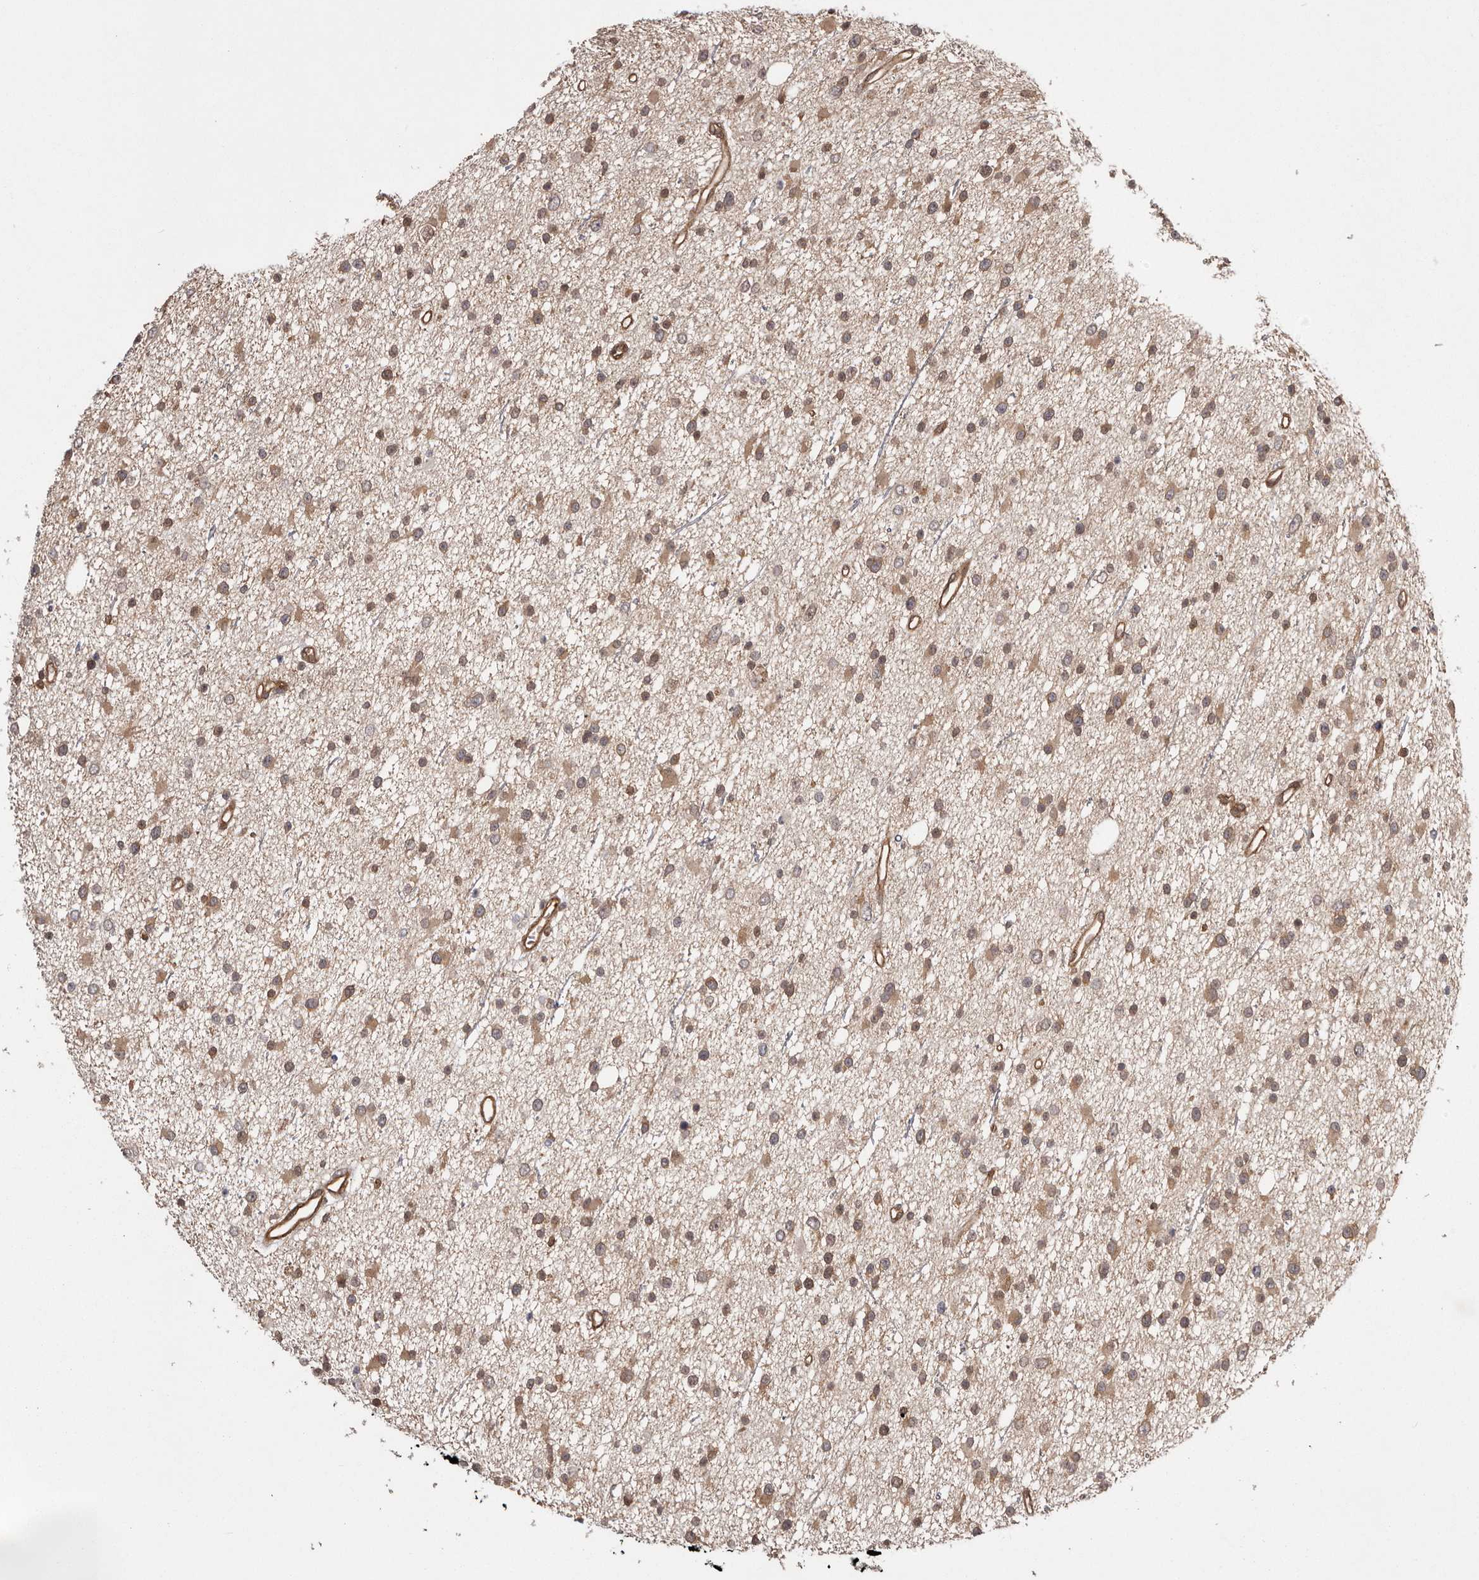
{"staining": {"intensity": "moderate", "quantity": "25%-75%", "location": "cytoplasmic/membranous"}, "tissue": "glioma", "cell_type": "Tumor cells", "image_type": "cancer", "snomed": [{"axis": "morphology", "description": "Glioma, malignant, Low grade"}, {"axis": "topography", "description": "Cerebral cortex"}], "caption": "Malignant glioma (low-grade) stained for a protein shows moderate cytoplasmic/membranous positivity in tumor cells. The staining was performed using DAB, with brown indicating positive protein expression. Nuclei are stained blue with hematoxylin.", "gene": "NFKBIA", "patient": {"sex": "female", "age": 39}}